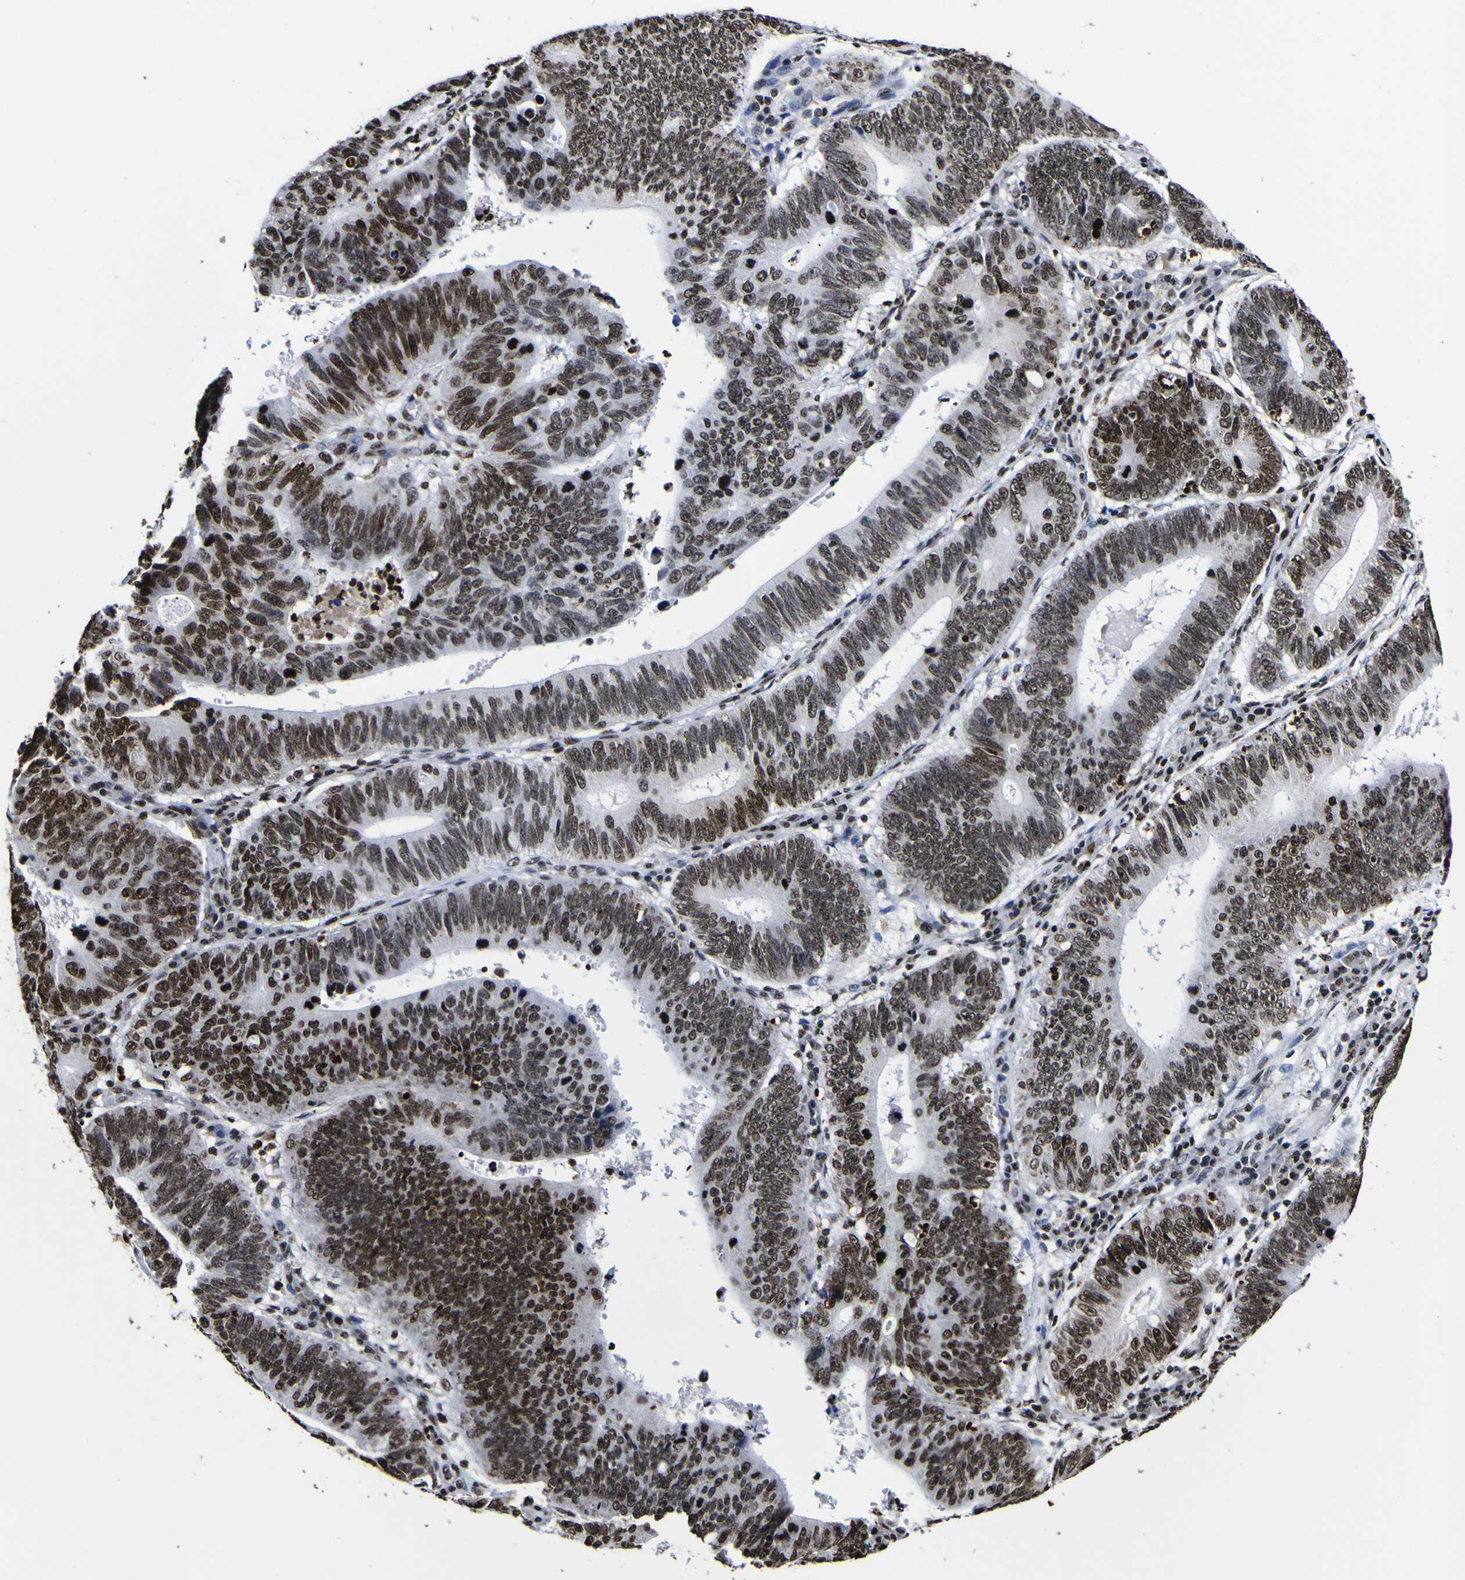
{"staining": {"intensity": "strong", "quantity": "25%-75%", "location": "nuclear"}, "tissue": "stomach cancer", "cell_type": "Tumor cells", "image_type": "cancer", "snomed": [{"axis": "morphology", "description": "Adenocarcinoma, NOS"}, {"axis": "topography", "description": "Stomach"}], "caption": "Strong nuclear protein positivity is present in approximately 25%-75% of tumor cells in stomach cancer (adenocarcinoma). (Brightfield microscopy of DAB IHC at high magnification).", "gene": "PIAS1", "patient": {"sex": "male", "age": 59}}